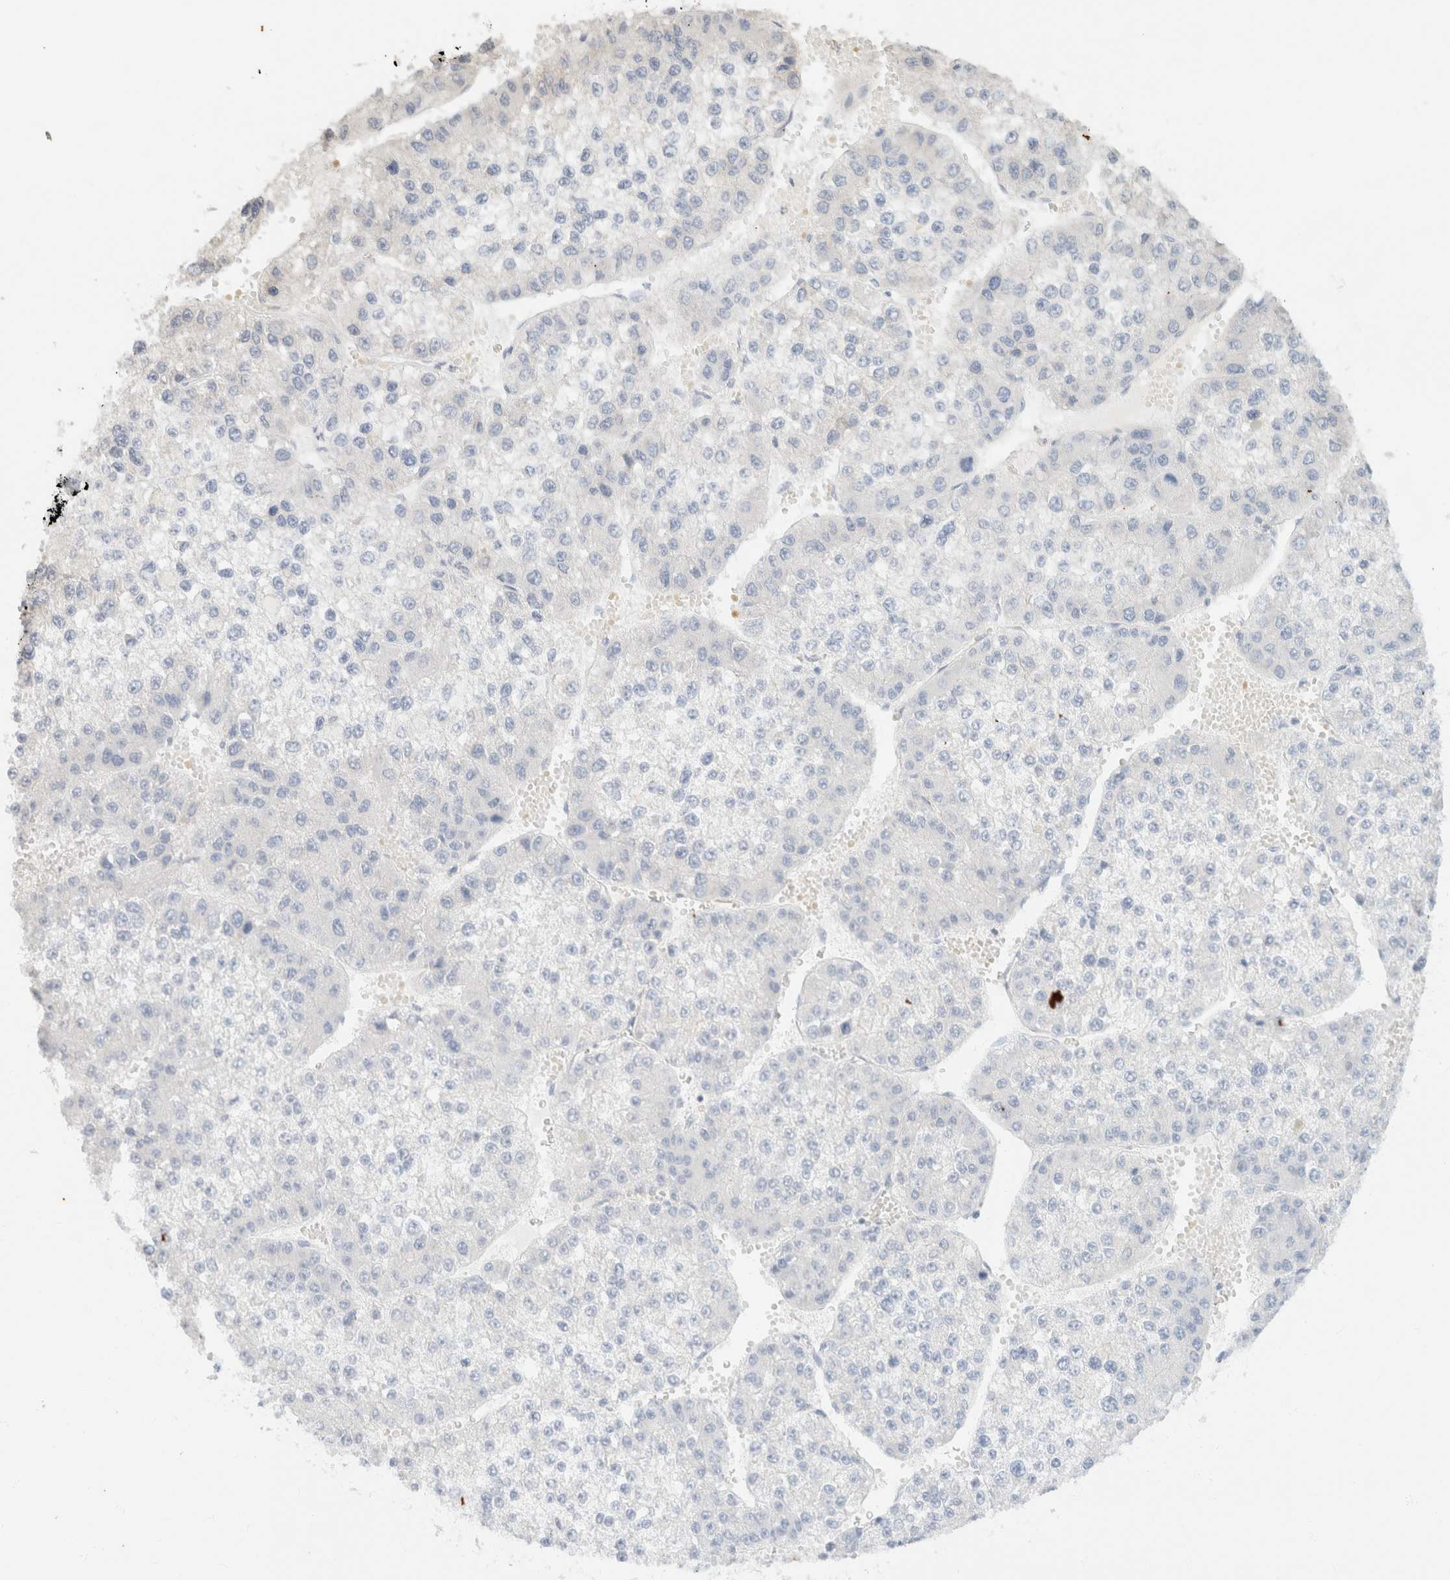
{"staining": {"intensity": "negative", "quantity": "none", "location": "none"}, "tissue": "liver cancer", "cell_type": "Tumor cells", "image_type": "cancer", "snomed": [{"axis": "morphology", "description": "Carcinoma, Hepatocellular, NOS"}, {"axis": "topography", "description": "Liver"}], "caption": "Immunohistochemistry of liver hepatocellular carcinoma exhibits no positivity in tumor cells.", "gene": "SH3GLB2", "patient": {"sex": "female", "age": 73}}